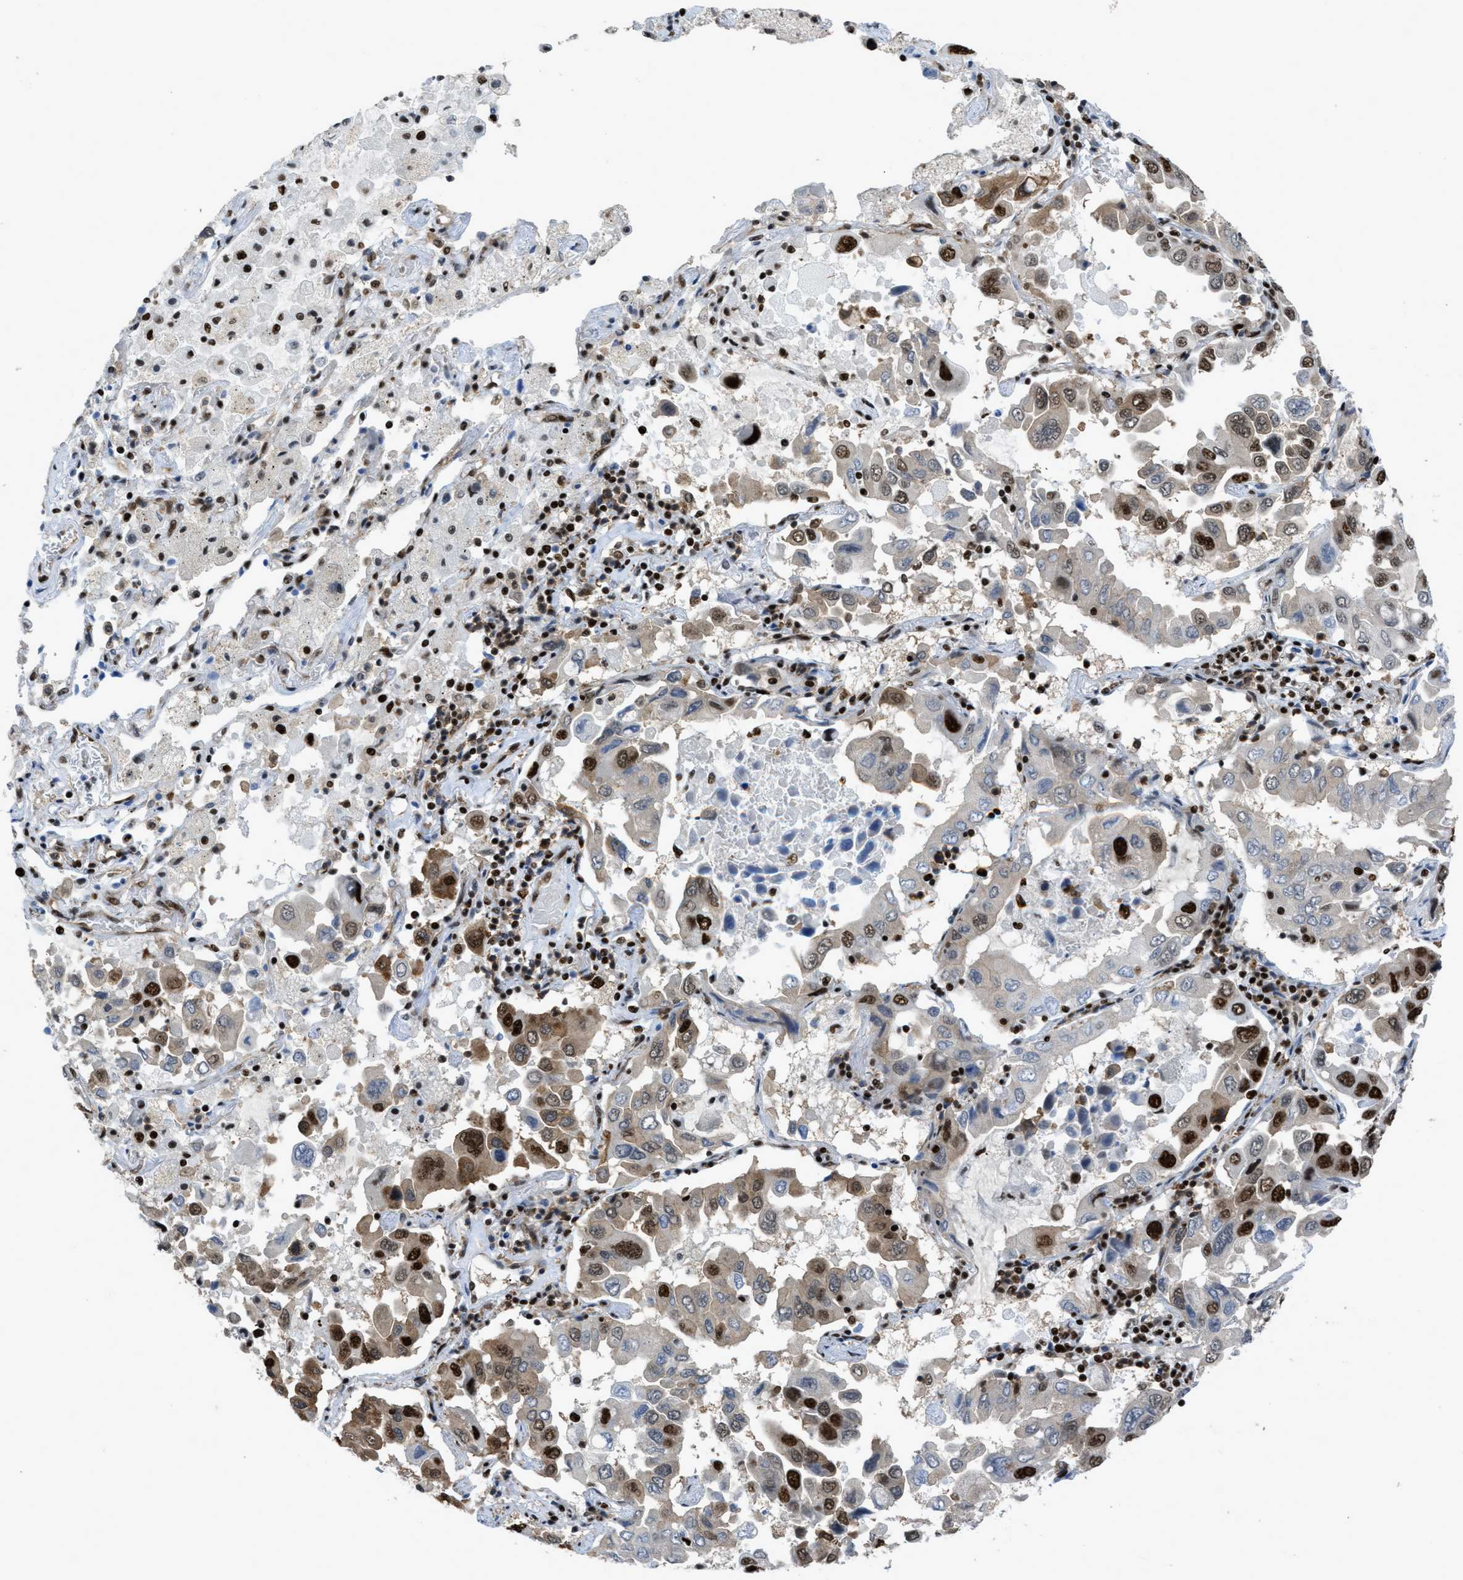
{"staining": {"intensity": "strong", "quantity": ">75%", "location": "cytoplasmic/membranous,nuclear"}, "tissue": "lung cancer", "cell_type": "Tumor cells", "image_type": "cancer", "snomed": [{"axis": "morphology", "description": "Adenocarcinoma, NOS"}, {"axis": "topography", "description": "Lung"}], "caption": "Immunohistochemistry (DAB) staining of human adenocarcinoma (lung) reveals strong cytoplasmic/membranous and nuclear protein staining in about >75% of tumor cells.", "gene": "ZNF207", "patient": {"sex": "male", "age": 64}}